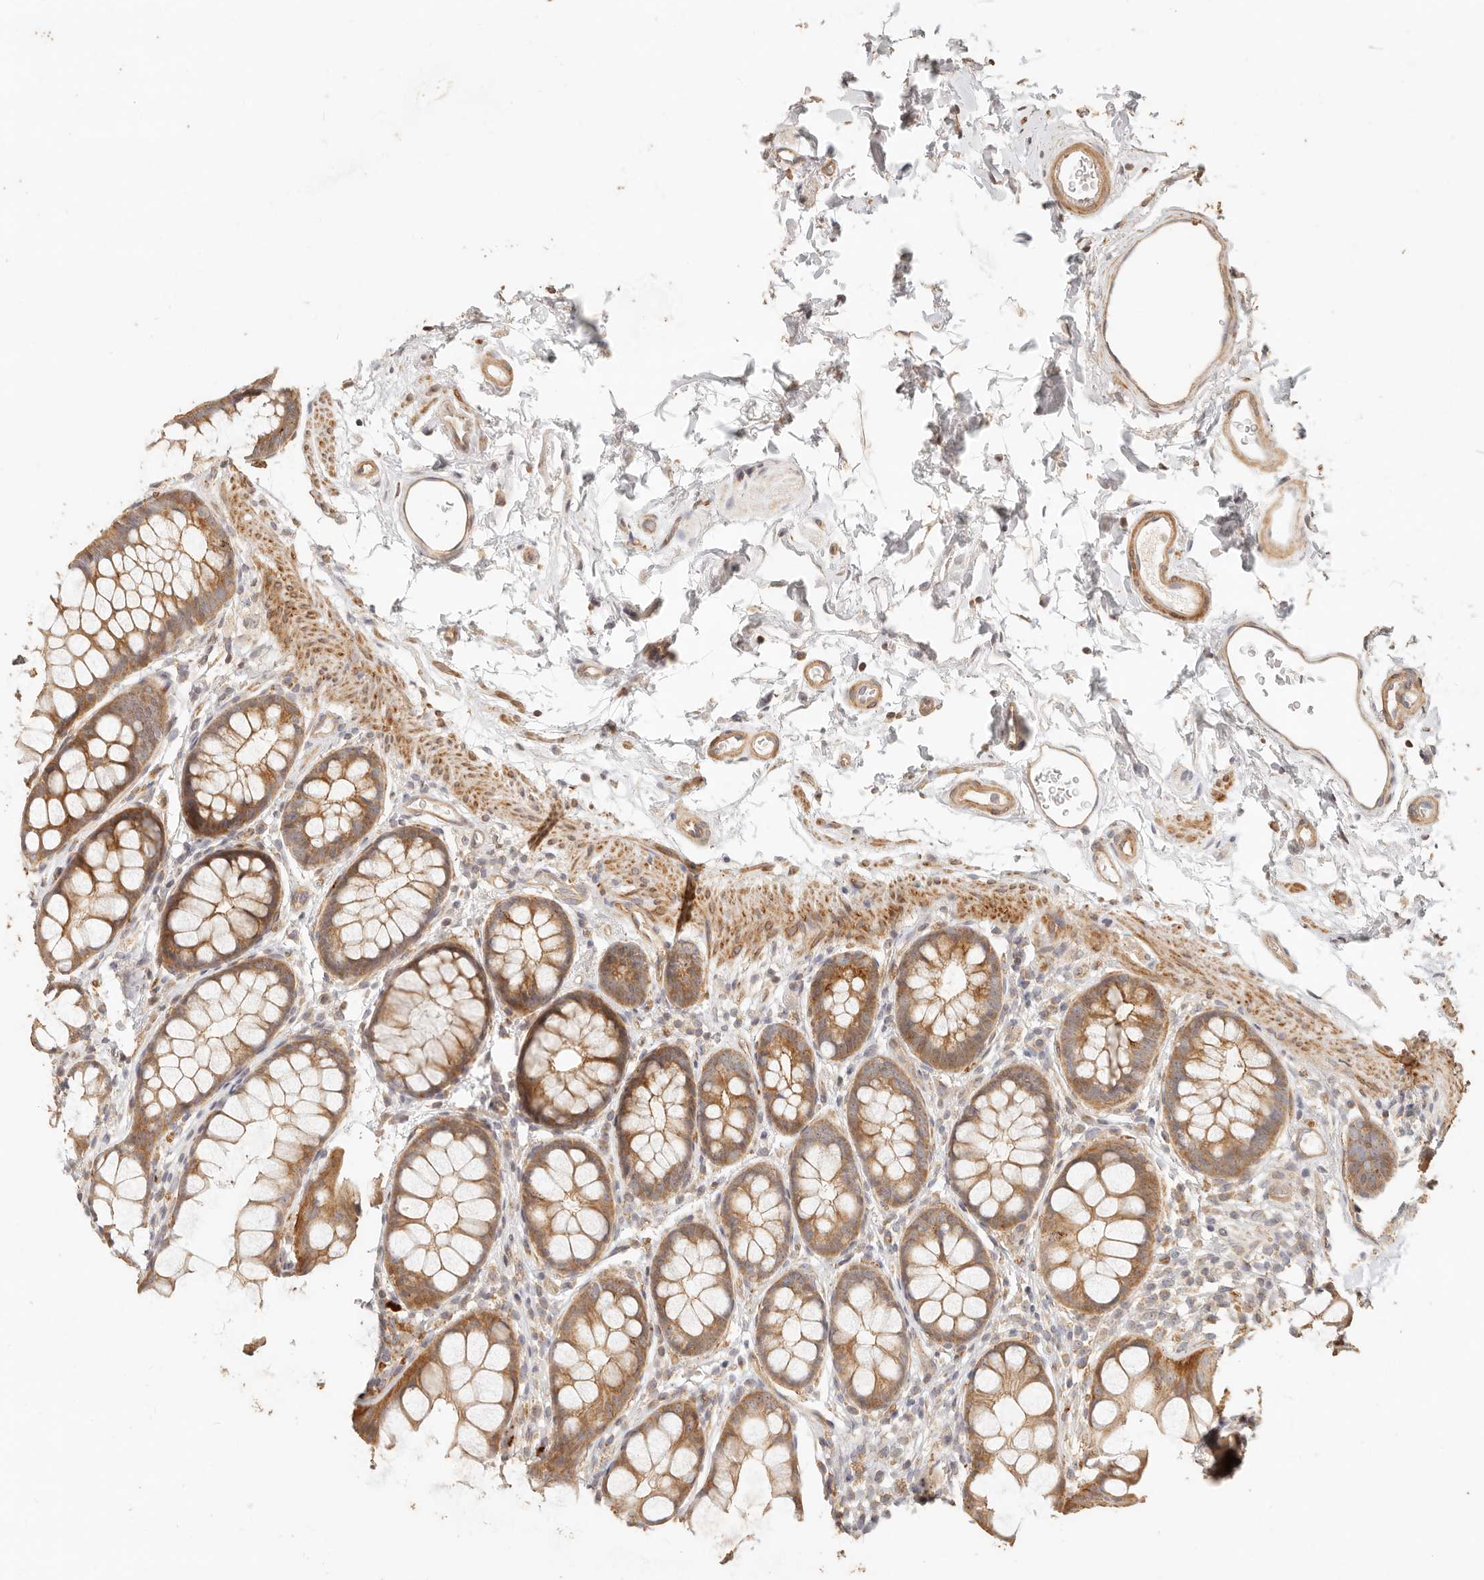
{"staining": {"intensity": "moderate", "quantity": ">75%", "location": "cytoplasmic/membranous"}, "tissue": "rectum", "cell_type": "Glandular cells", "image_type": "normal", "snomed": [{"axis": "morphology", "description": "Normal tissue, NOS"}, {"axis": "topography", "description": "Rectum"}], "caption": "Rectum stained with a brown dye reveals moderate cytoplasmic/membranous positive expression in about >75% of glandular cells.", "gene": "PTPN22", "patient": {"sex": "female", "age": 65}}